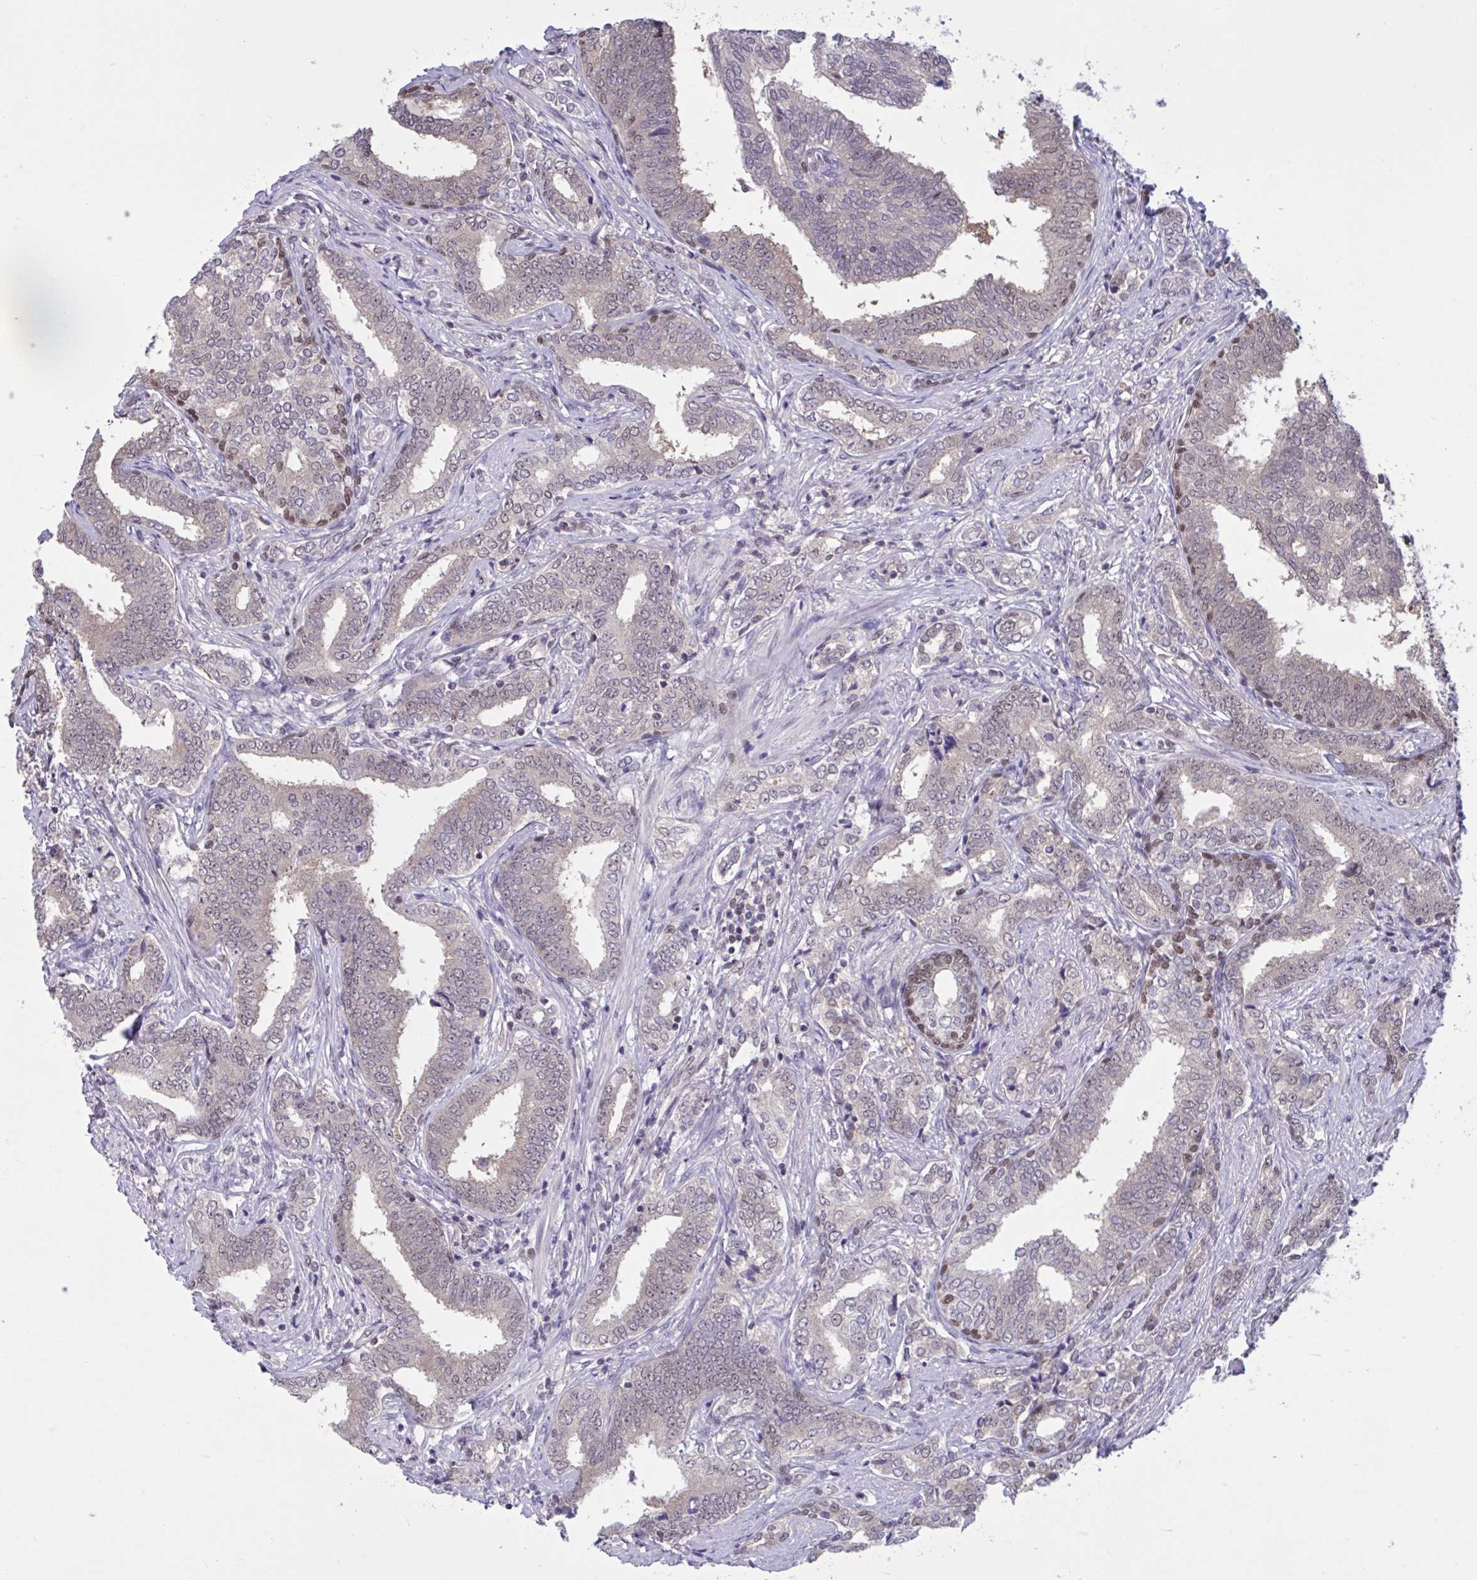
{"staining": {"intensity": "negative", "quantity": "none", "location": "none"}, "tissue": "prostate cancer", "cell_type": "Tumor cells", "image_type": "cancer", "snomed": [{"axis": "morphology", "description": "Adenocarcinoma, High grade"}, {"axis": "topography", "description": "Prostate"}], "caption": "The immunohistochemistry (IHC) image has no significant expression in tumor cells of prostate cancer tissue. (DAB immunohistochemistry (IHC), high magnification).", "gene": "RBL1", "patient": {"sex": "male", "age": 72}}